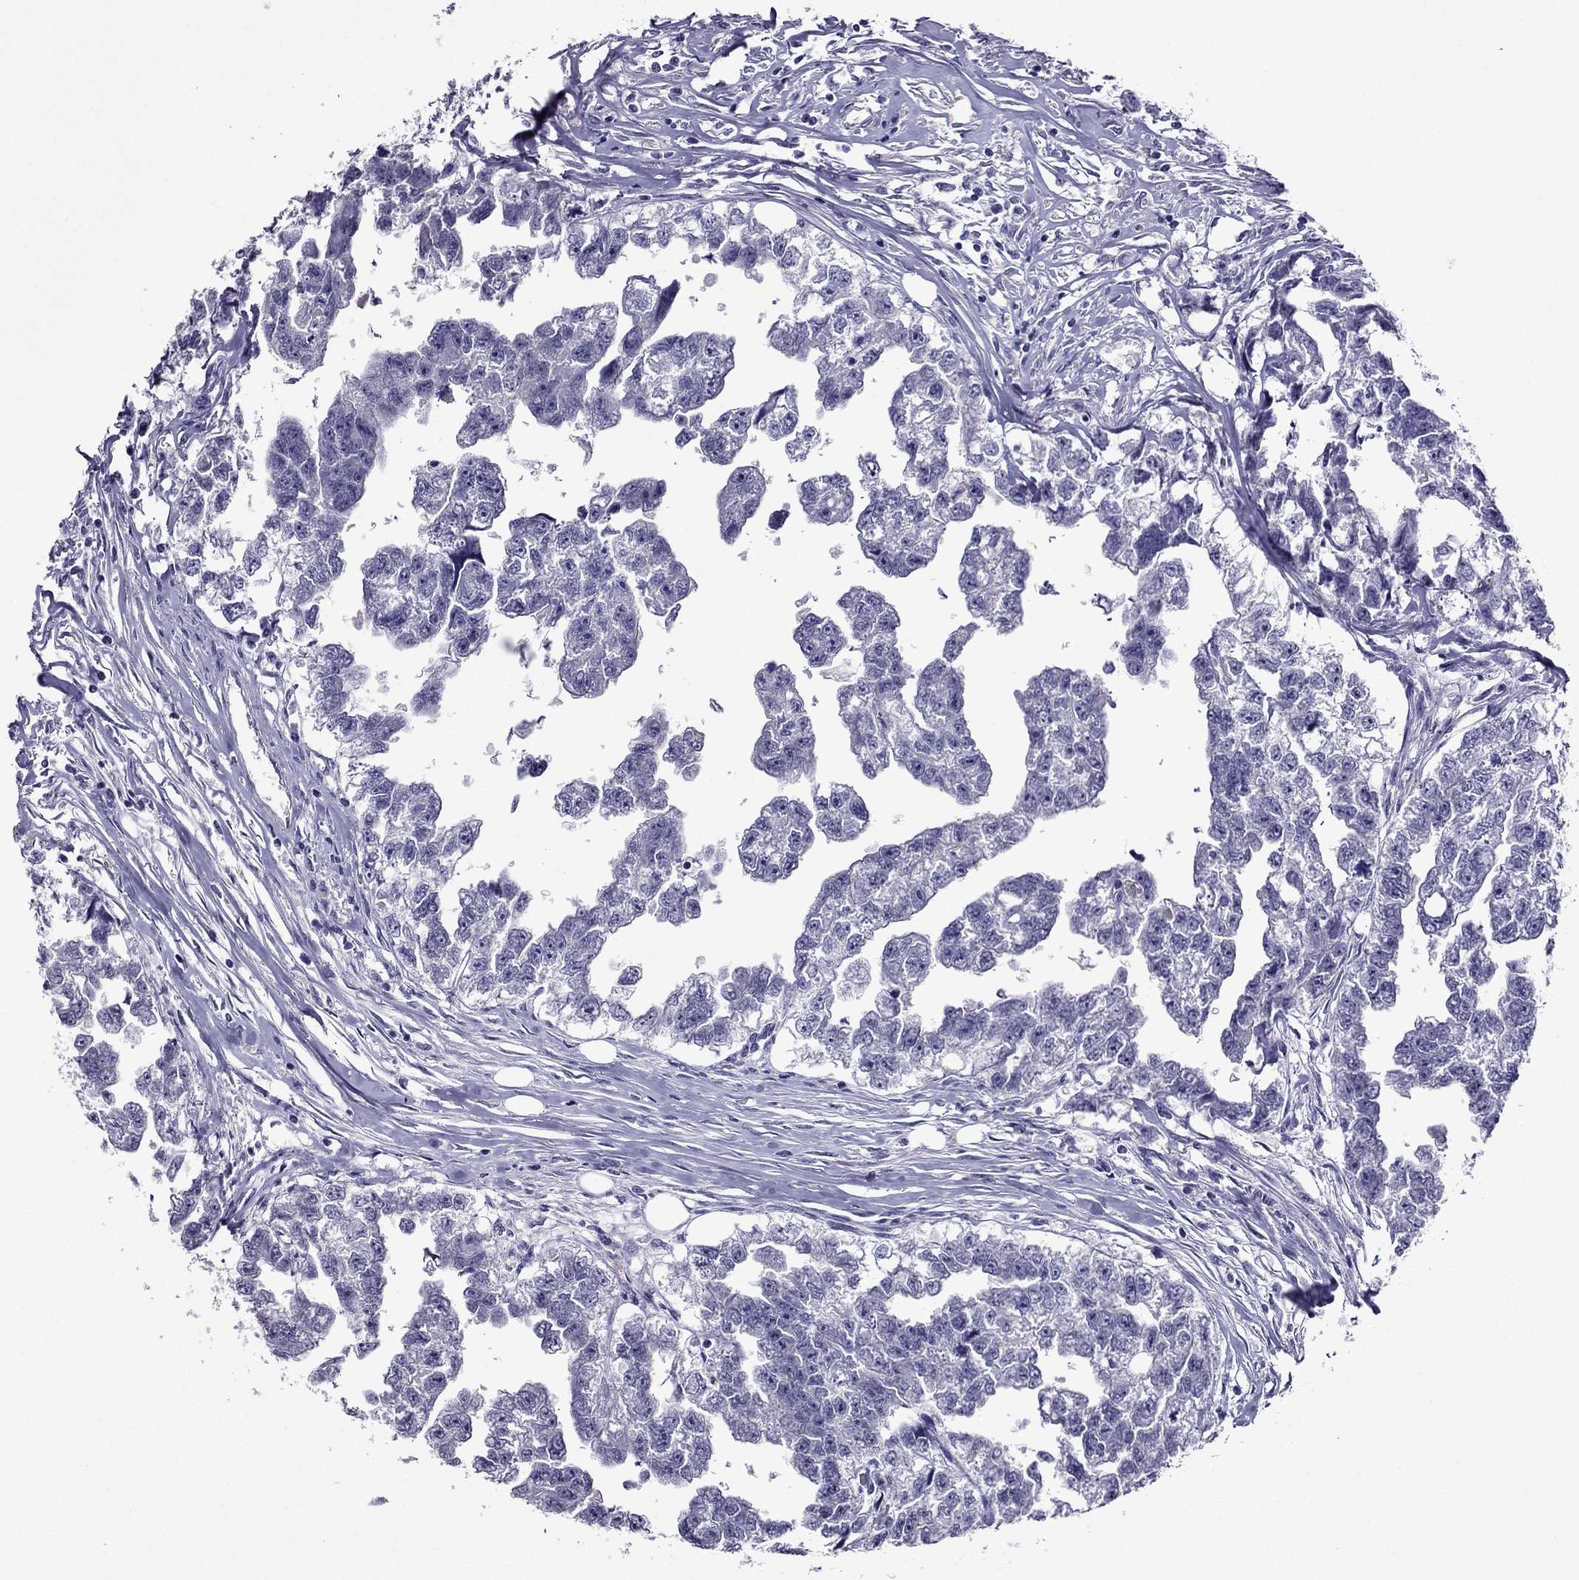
{"staining": {"intensity": "negative", "quantity": "none", "location": "none"}, "tissue": "testis cancer", "cell_type": "Tumor cells", "image_type": "cancer", "snomed": [{"axis": "morphology", "description": "Carcinoma, Embryonal, NOS"}, {"axis": "morphology", "description": "Teratoma, malignant, NOS"}, {"axis": "topography", "description": "Testis"}], "caption": "A micrograph of teratoma (malignant) (testis) stained for a protein exhibits no brown staining in tumor cells.", "gene": "SPTBN4", "patient": {"sex": "male", "age": 44}}